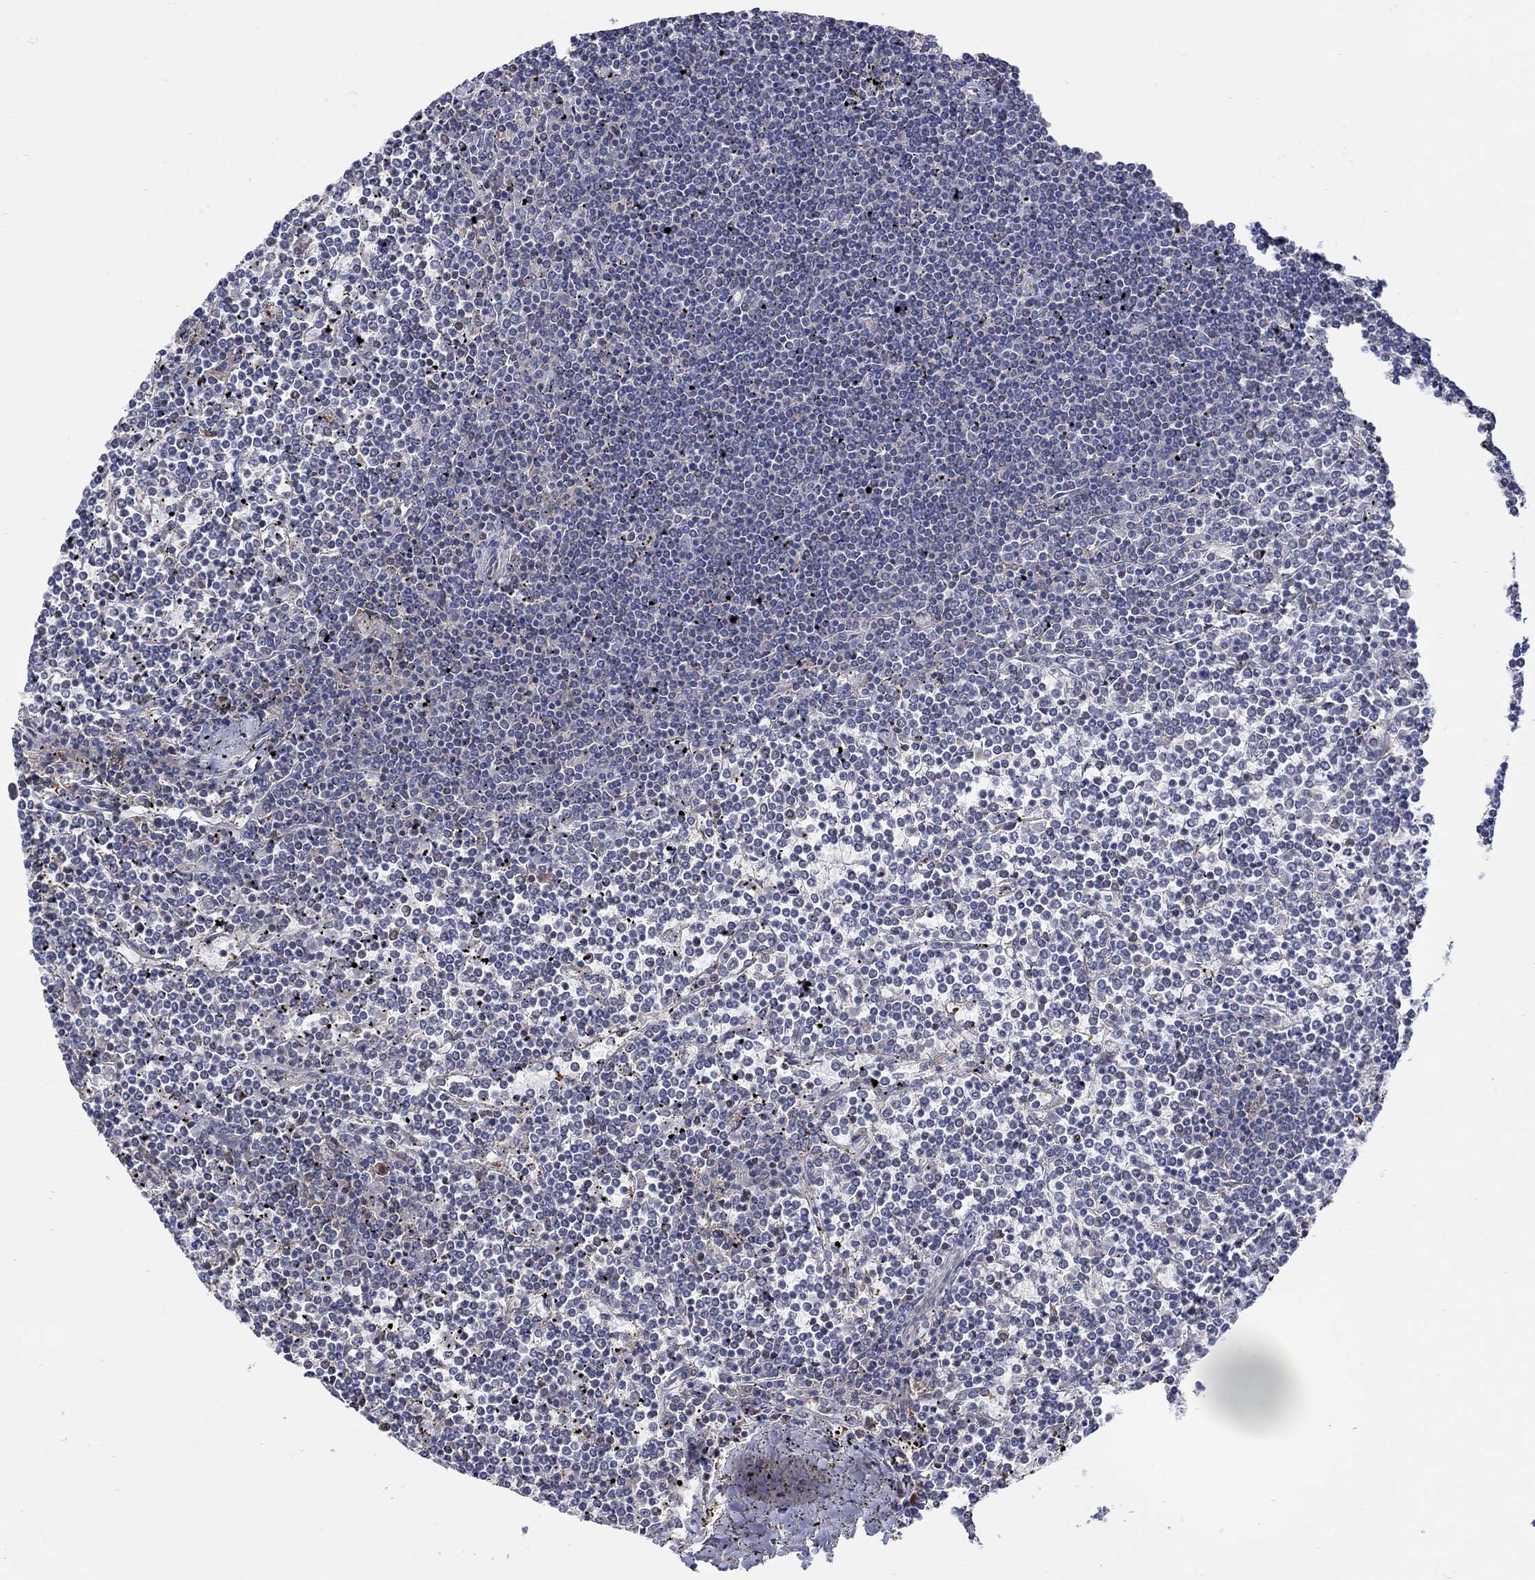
{"staining": {"intensity": "negative", "quantity": "none", "location": "none"}, "tissue": "lymphoma", "cell_type": "Tumor cells", "image_type": "cancer", "snomed": [{"axis": "morphology", "description": "Malignant lymphoma, non-Hodgkin's type, Low grade"}, {"axis": "topography", "description": "Spleen"}], "caption": "Immunohistochemical staining of malignant lymphoma, non-Hodgkin's type (low-grade) reveals no significant positivity in tumor cells.", "gene": "TEKT3", "patient": {"sex": "female", "age": 19}}